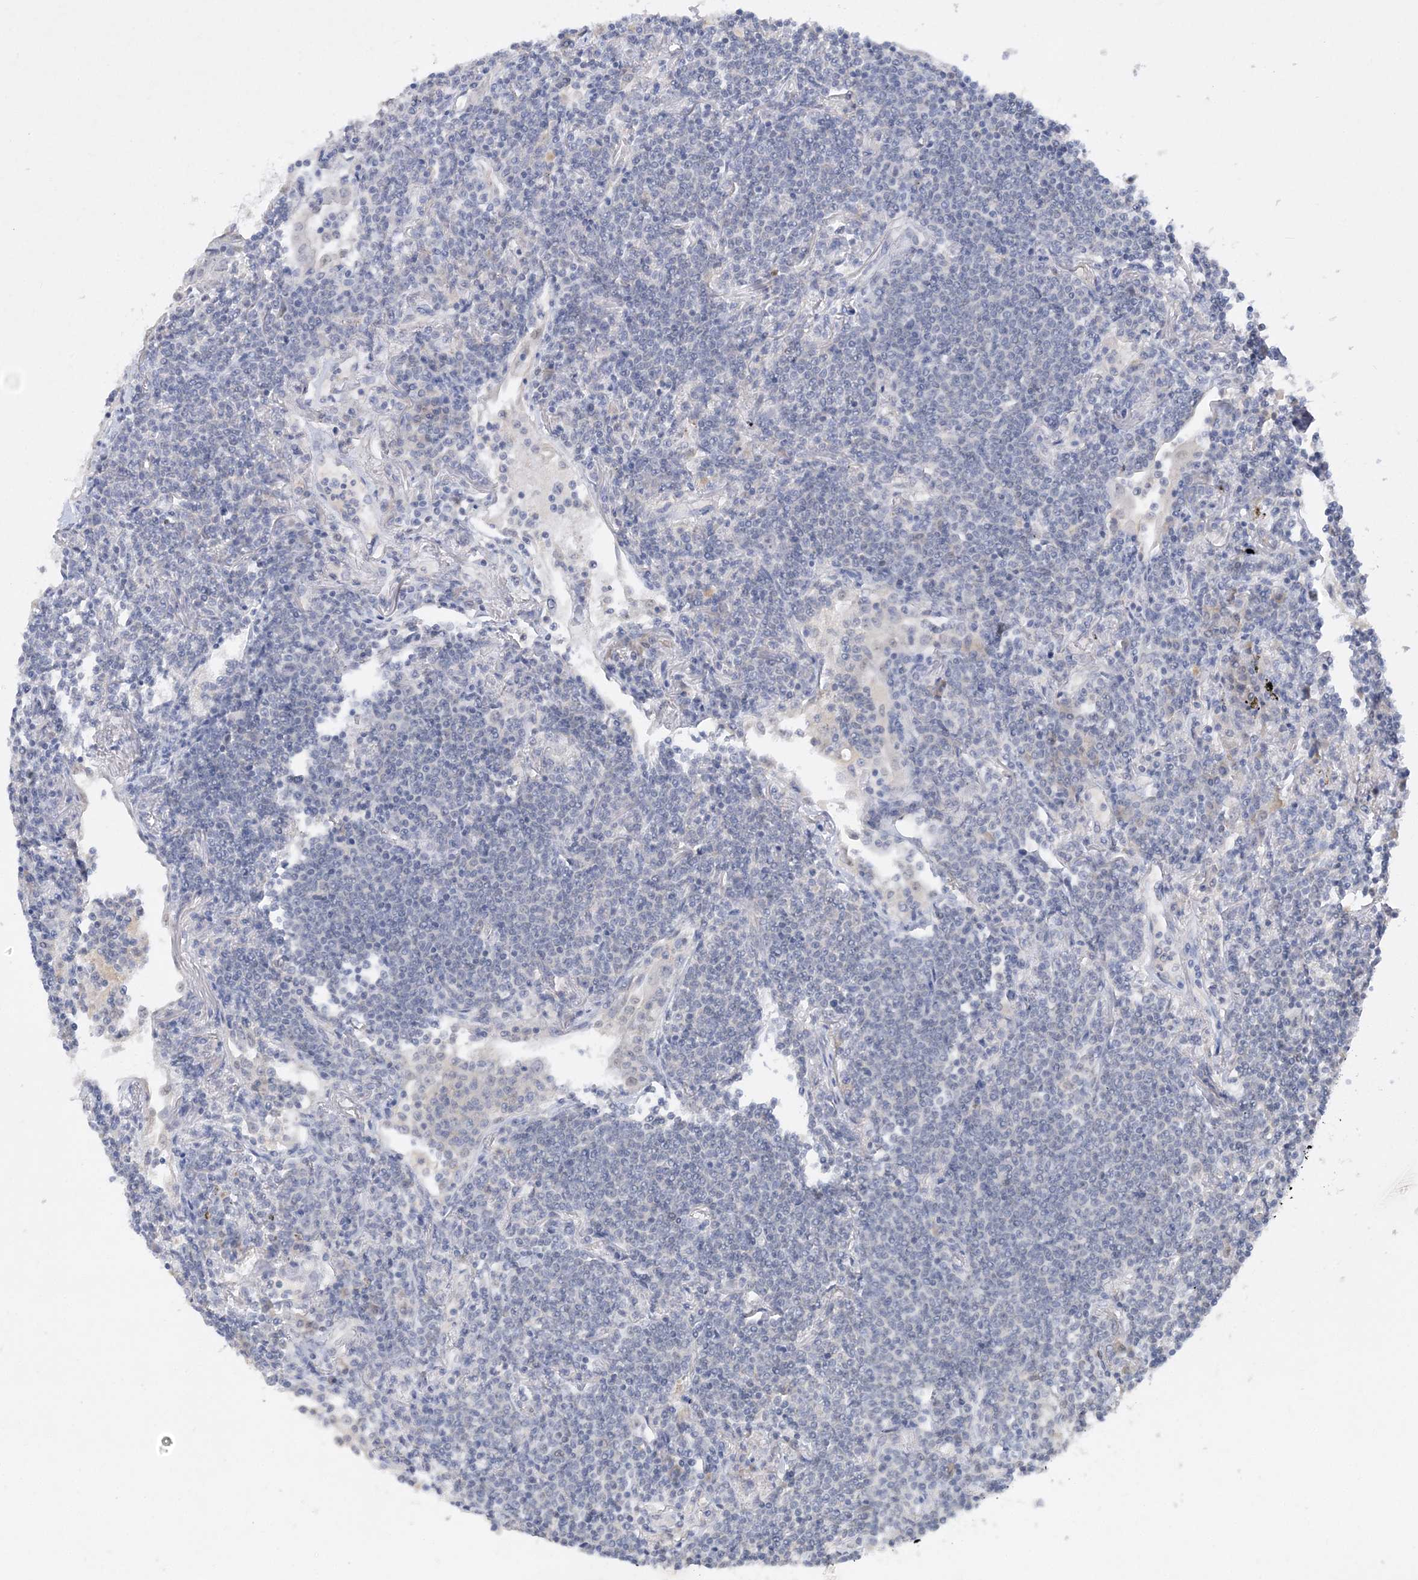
{"staining": {"intensity": "negative", "quantity": "none", "location": "none"}, "tissue": "lymphoma", "cell_type": "Tumor cells", "image_type": "cancer", "snomed": [{"axis": "morphology", "description": "Malignant lymphoma, non-Hodgkin's type, Low grade"}, {"axis": "topography", "description": "Lung"}], "caption": "Immunohistochemistry image of neoplastic tissue: human lymphoma stained with DAB exhibits no significant protein expression in tumor cells.", "gene": "C11orf58", "patient": {"sex": "female", "age": 71}}